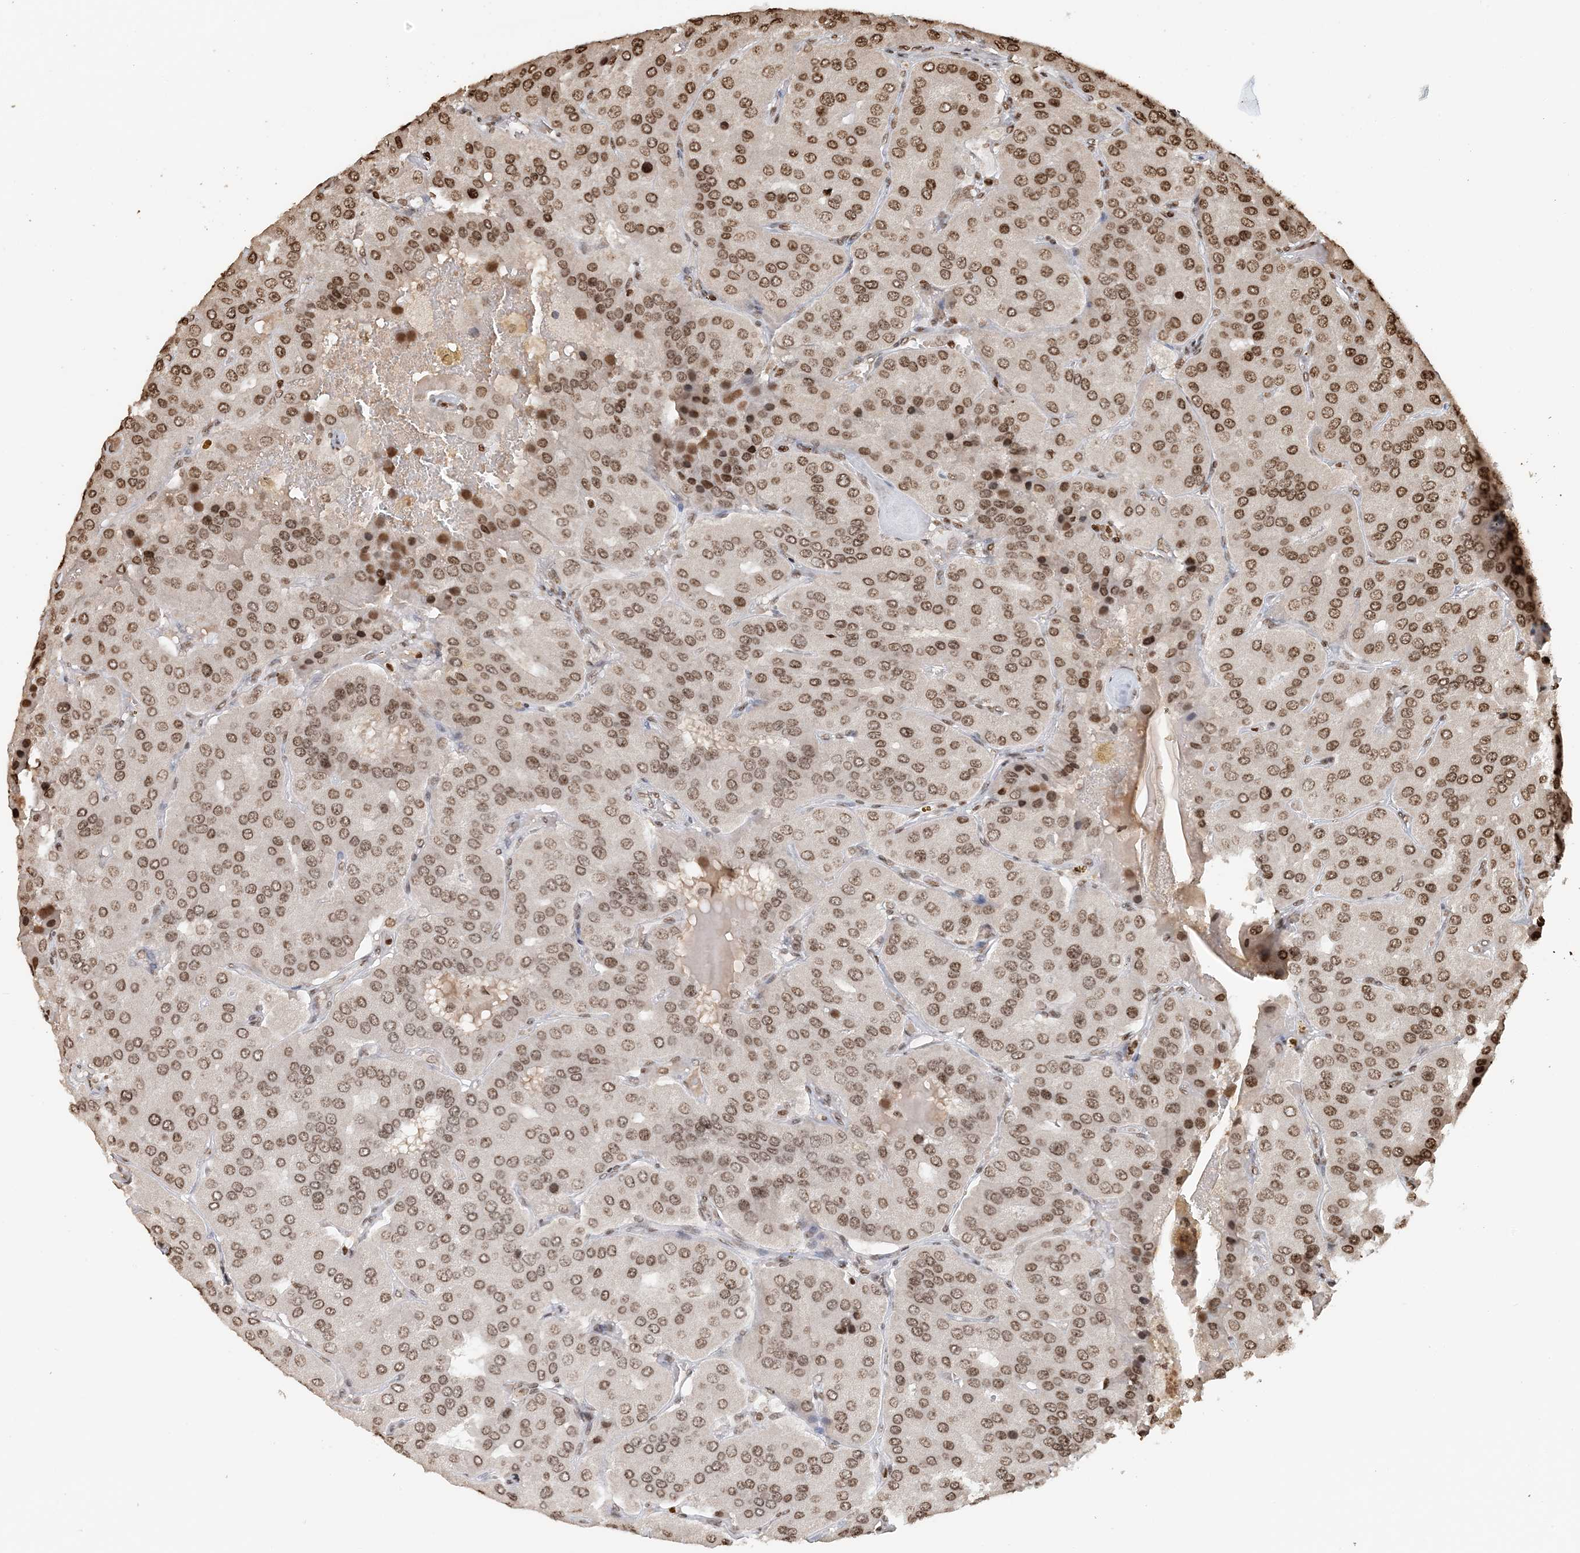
{"staining": {"intensity": "moderate", "quantity": ">75%", "location": "nuclear"}, "tissue": "parathyroid gland", "cell_type": "Glandular cells", "image_type": "normal", "snomed": [{"axis": "morphology", "description": "Normal tissue, NOS"}, {"axis": "morphology", "description": "Adenoma, NOS"}, {"axis": "topography", "description": "Parathyroid gland"}], "caption": "Normal parathyroid gland reveals moderate nuclear positivity in approximately >75% of glandular cells, visualized by immunohistochemistry.", "gene": "H3", "patient": {"sex": "female", "age": 86}}